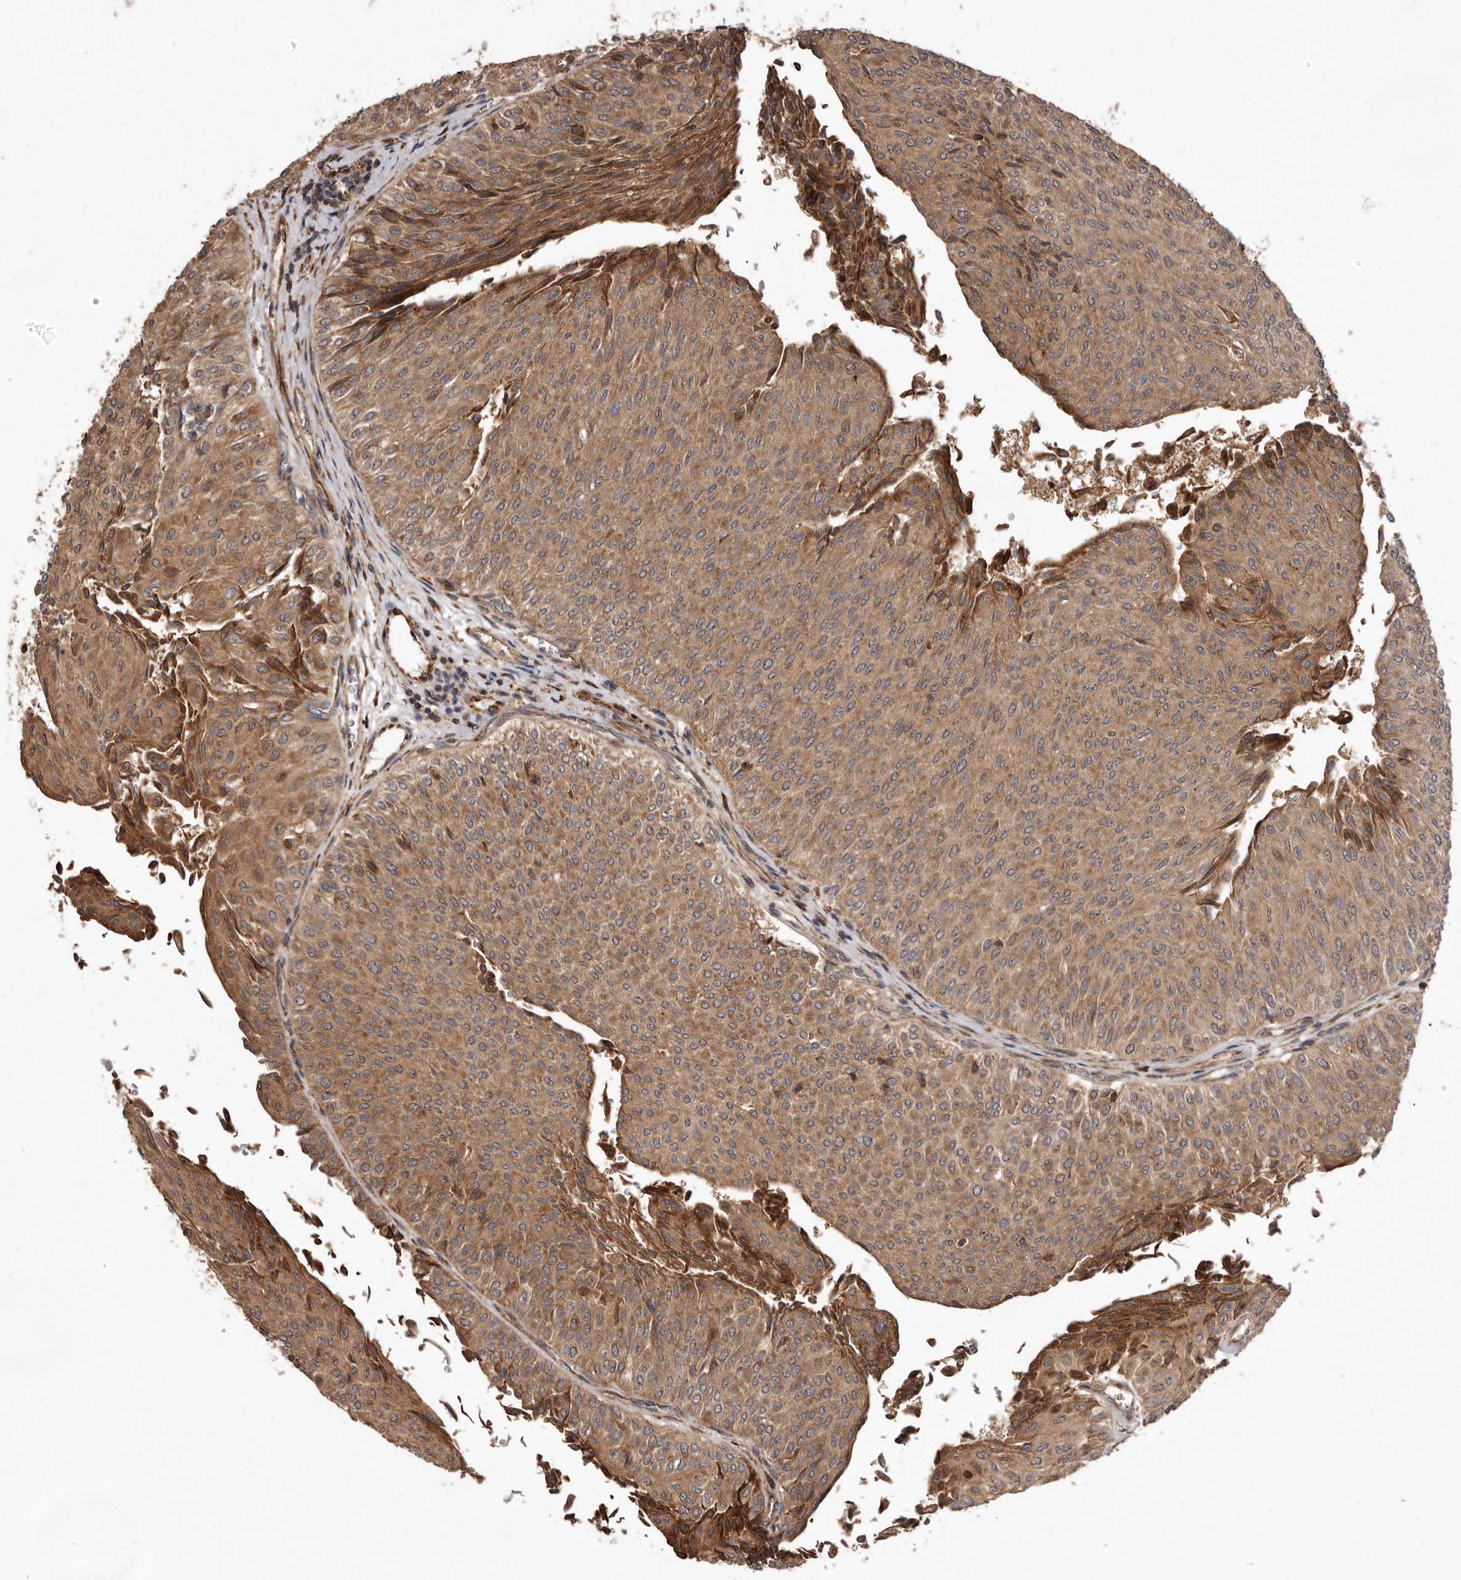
{"staining": {"intensity": "strong", "quantity": ">75%", "location": "cytoplasmic/membranous"}, "tissue": "urothelial cancer", "cell_type": "Tumor cells", "image_type": "cancer", "snomed": [{"axis": "morphology", "description": "Urothelial carcinoma, Low grade"}, {"axis": "topography", "description": "Urinary bladder"}], "caption": "Immunohistochemical staining of urothelial cancer shows high levels of strong cytoplasmic/membranous expression in approximately >75% of tumor cells. (IHC, brightfield microscopy, high magnification).", "gene": "FLAD1", "patient": {"sex": "male", "age": 78}}